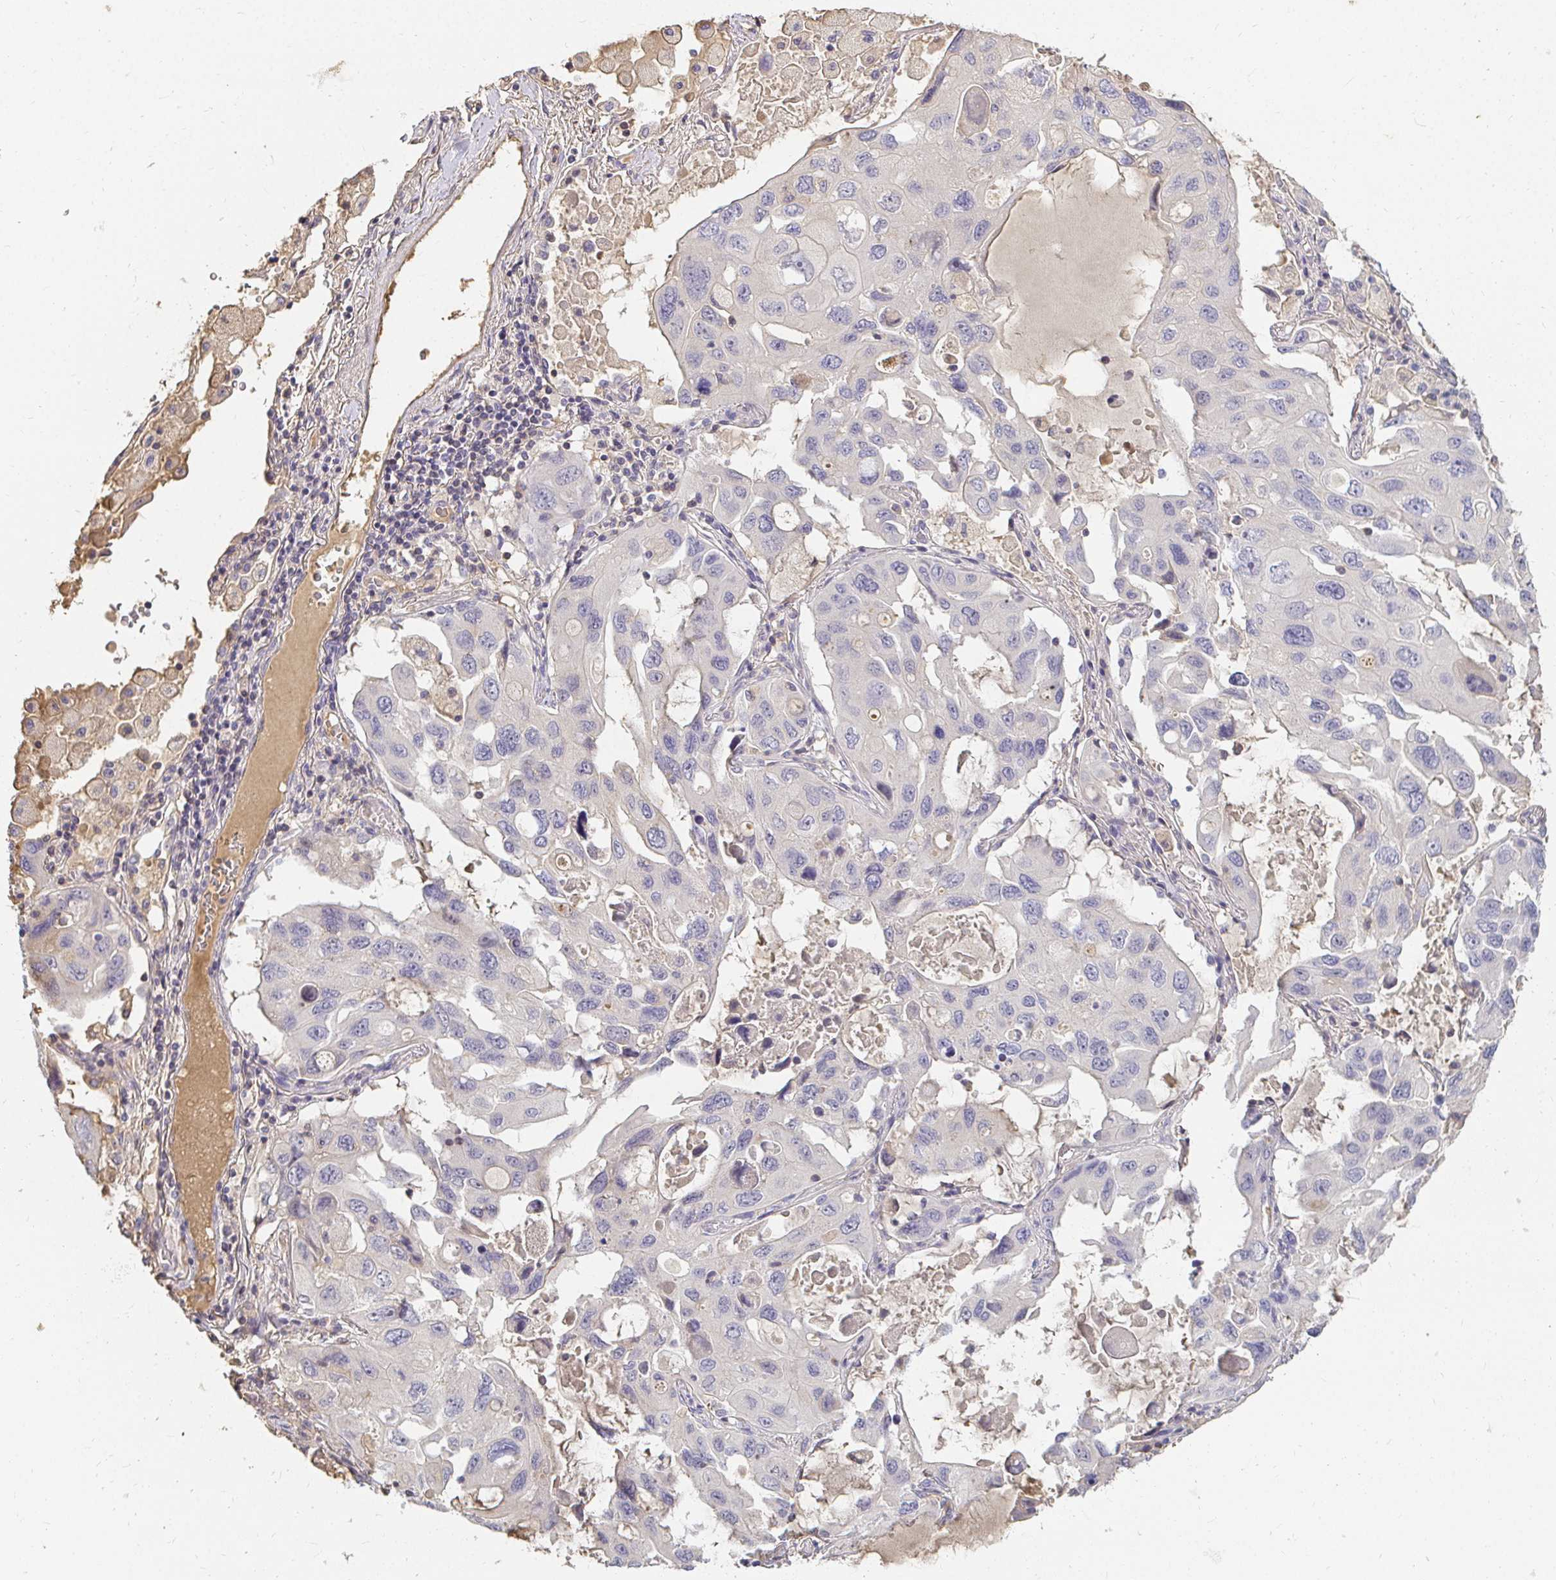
{"staining": {"intensity": "negative", "quantity": "none", "location": "none"}, "tissue": "lung cancer", "cell_type": "Tumor cells", "image_type": "cancer", "snomed": [{"axis": "morphology", "description": "Squamous cell carcinoma, NOS"}, {"axis": "topography", "description": "Lung"}], "caption": "Immunohistochemistry image of neoplastic tissue: human squamous cell carcinoma (lung) stained with DAB (3,3'-diaminobenzidine) shows no significant protein expression in tumor cells.", "gene": "LOXL4", "patient": {"sex": "female", "age": 73}}